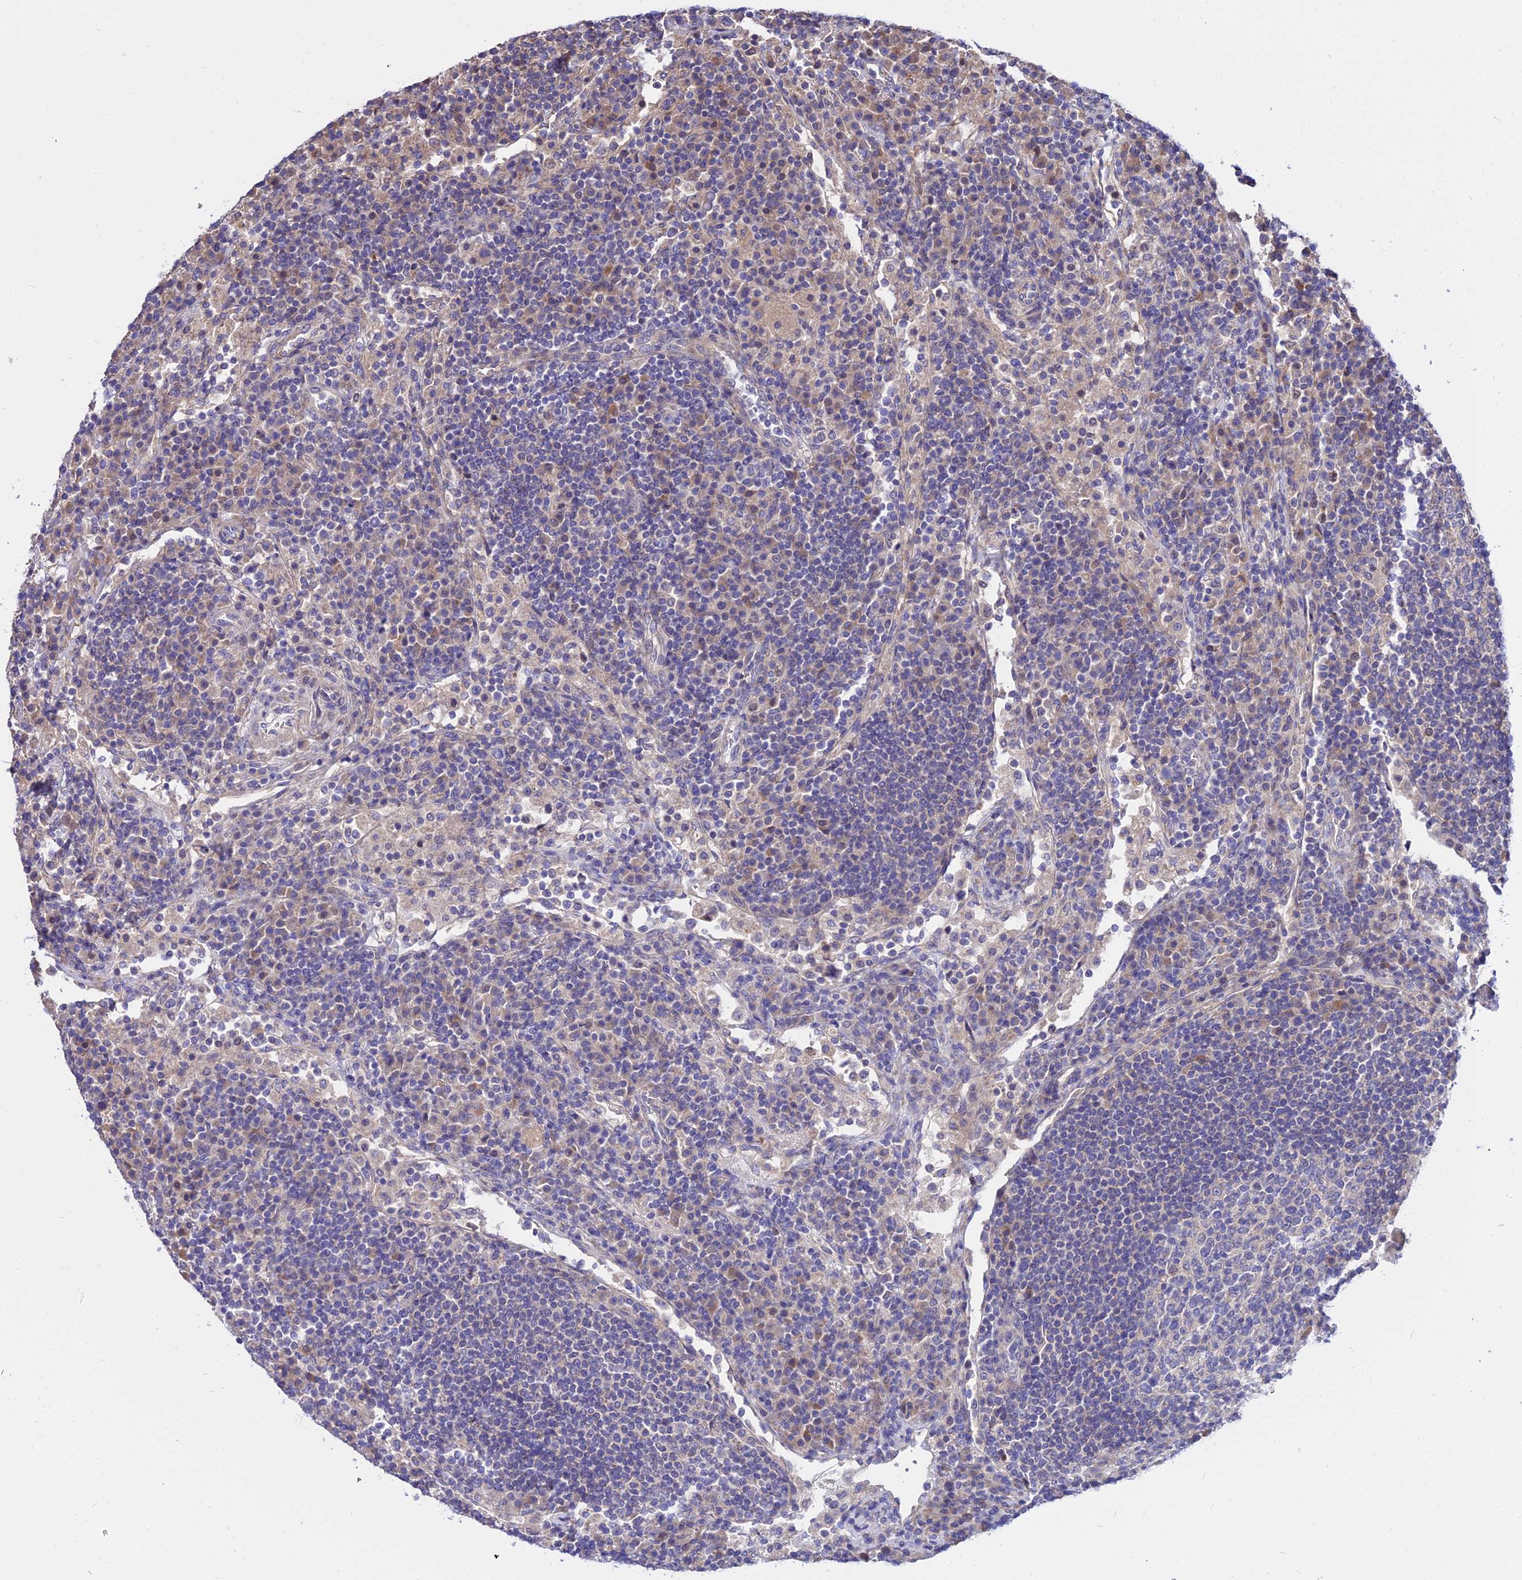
{"staining": {"intensity": "negative", "quantity": "none", "location": "none"}, "tissue": "lymph node", "cell_type": "Germinal center cells", "image_type": "normal", "snomed": [{"axis": "morphology", "description": "Normal tissue, NOS"}, {"axis": "topography", "description": "Lymph node"}], "caption": "IHC of benign lymph node exhibits no positivity in germinal center cells. The staining was performed using DAB (3,3'-diaminobenzidine) to visualize the protein expression in brown, while the nuclei were stained in blue with hematoxylin (Magnification: 20x).", "gene": "CDC37L1", "patient": {"sex": "female", "age": 53}}